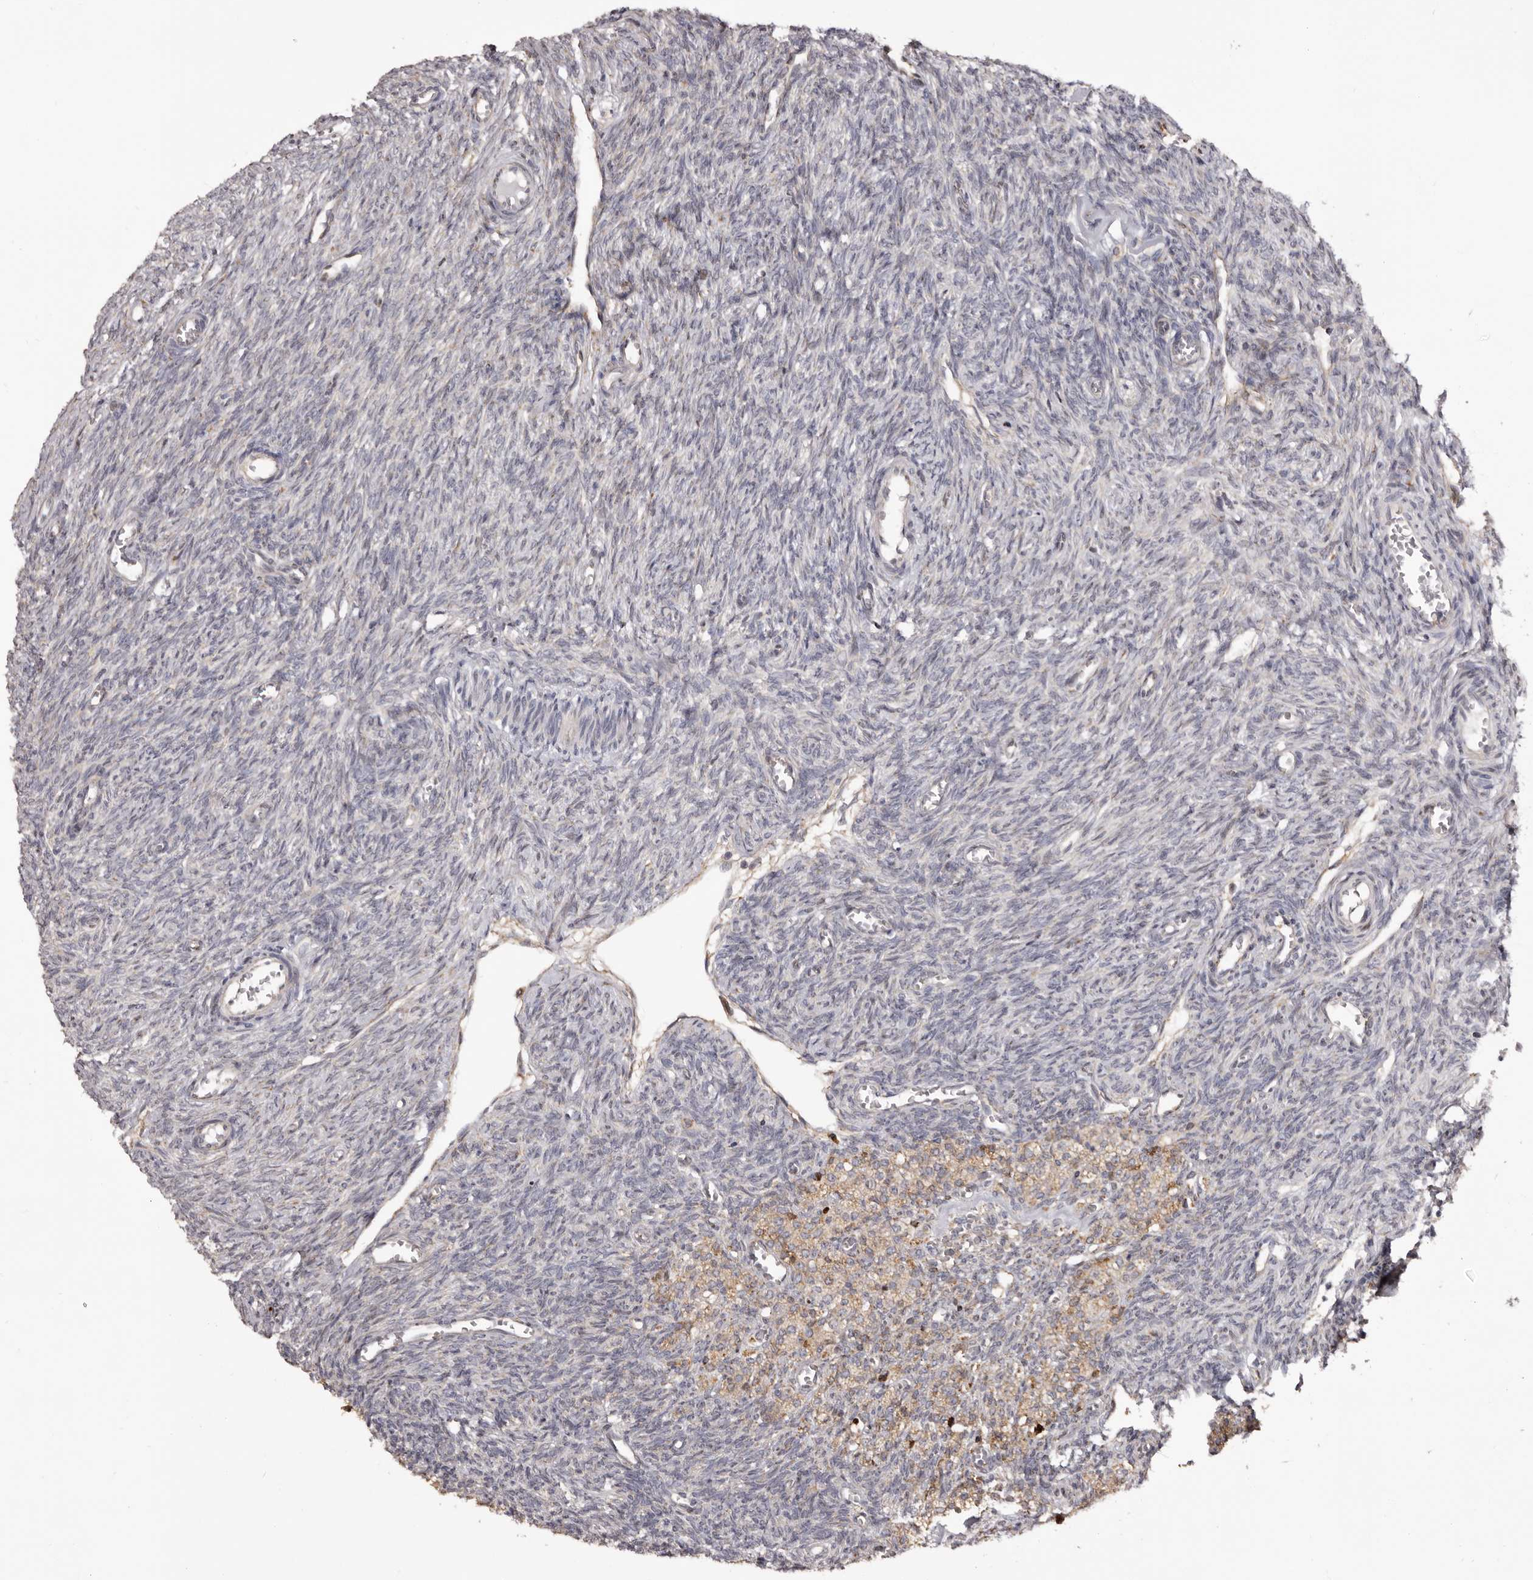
{"staining": {"intensity": "negative", "quantity": "none", "location": "none"}, "tissue": "ovary", "cell_type": "Ovarian stroma cells", "image_type": "normal", "snomed": [{"axis": "morphology", "description": "Normal tissue, NOS"}, {"axis": "topography", "description": "Ovary"}], "caption": "The image shows no staining of ovarian stroma cells in normal ovary.", "gene": "PIGX", "patient": {"sex": "female", "age": 27}}